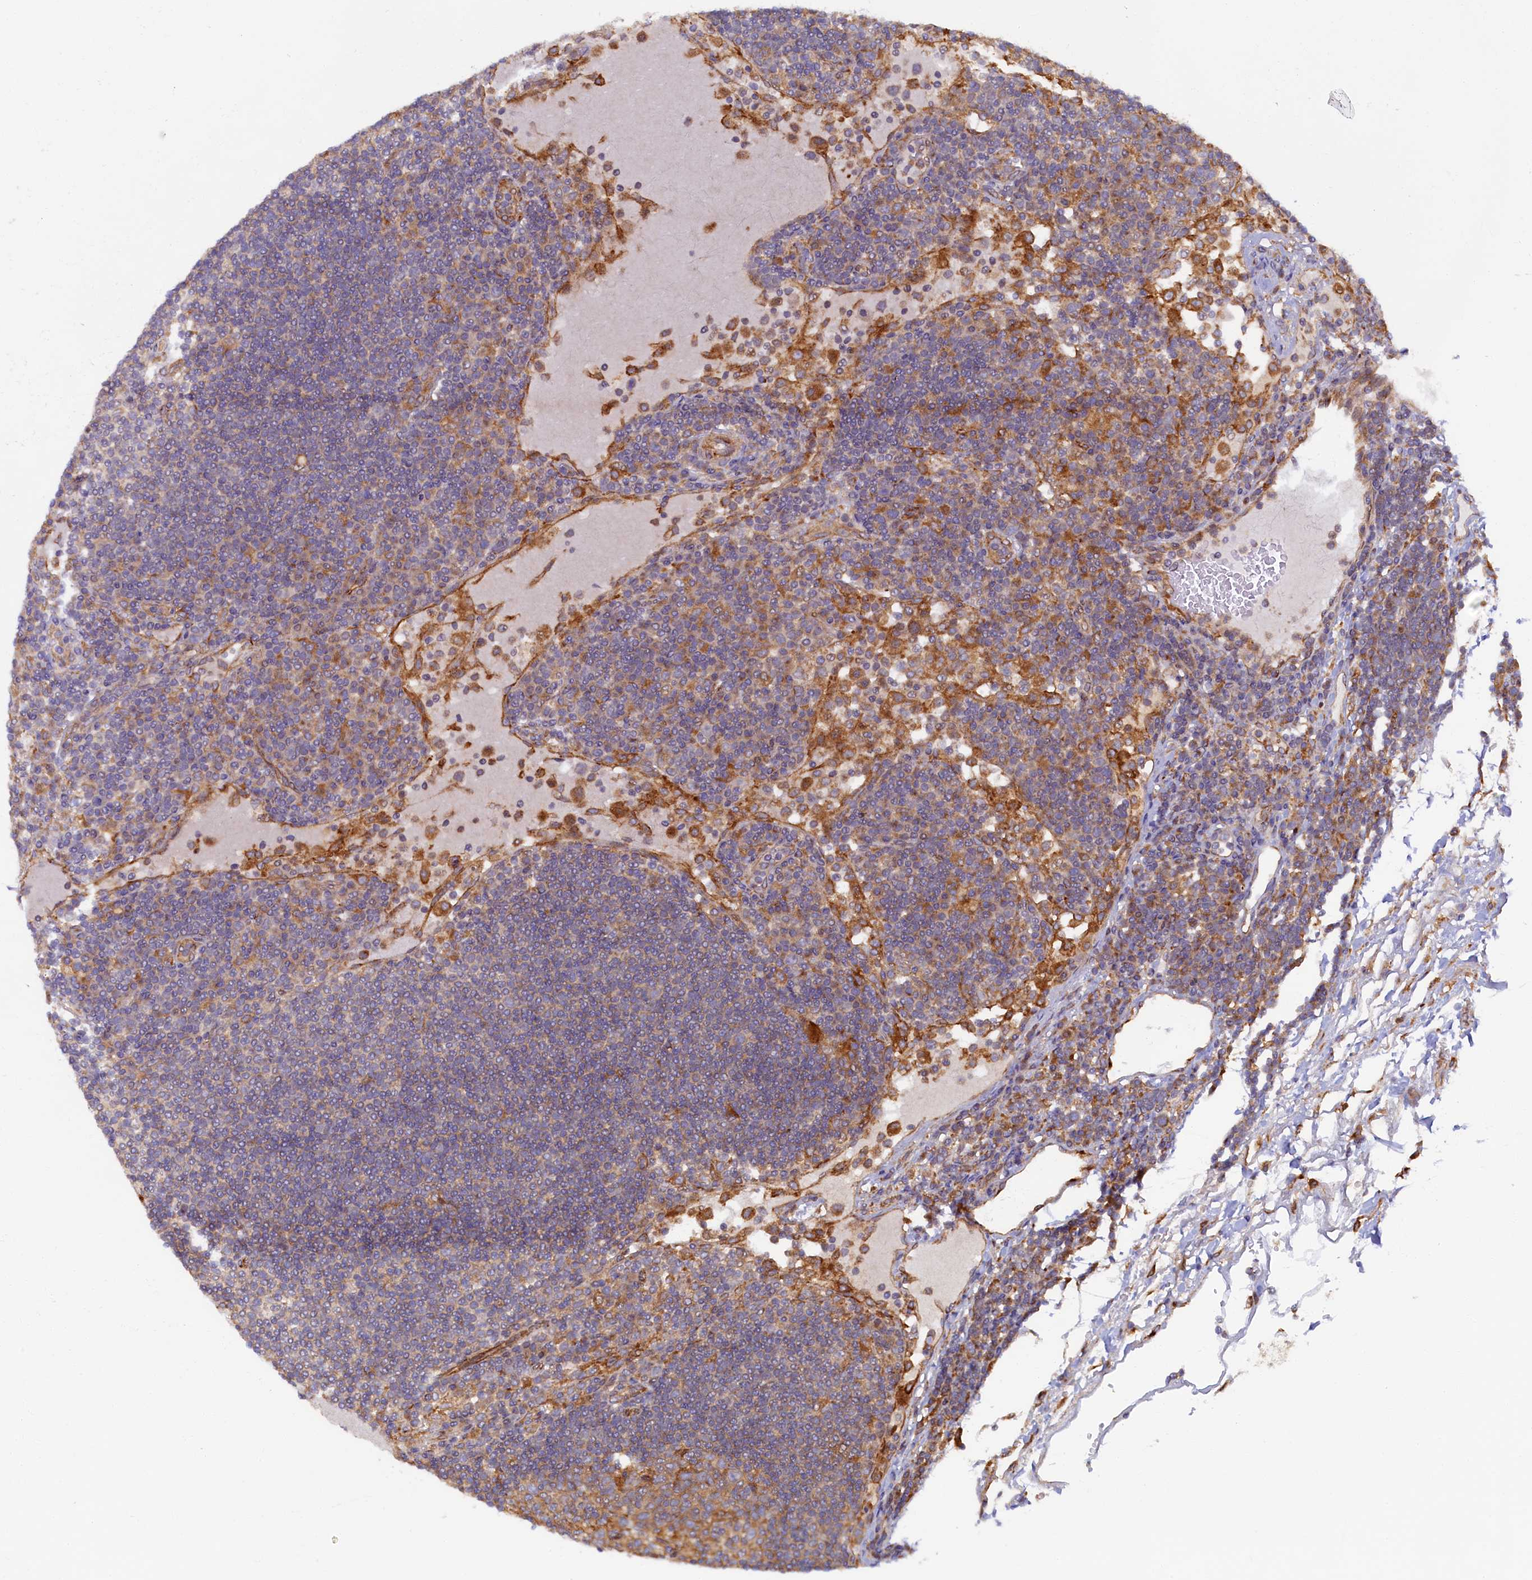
{"staining": {"intensity": "weak", "quantity": "<25%", "location": "cytoplasmic/membranous"}, "tissue": "lymph node", "cell_type": "Germinal center cells", "image_type": "normal", "snomed": [{"axis": "morphology", "description": "Normal tissue, NOS"}, {"axis": "topography", "description": "Lymph node"}], "caption": "IHC micrograph of unremarkable lymph node: lymph node stained with DAB (3,3'-diaminobenzidine) shows no significant protein positivity in germinal center cells. Nuclei are stained in blue.", "gene": "STX12", "patient": {"sex": "female", "age": 53}}